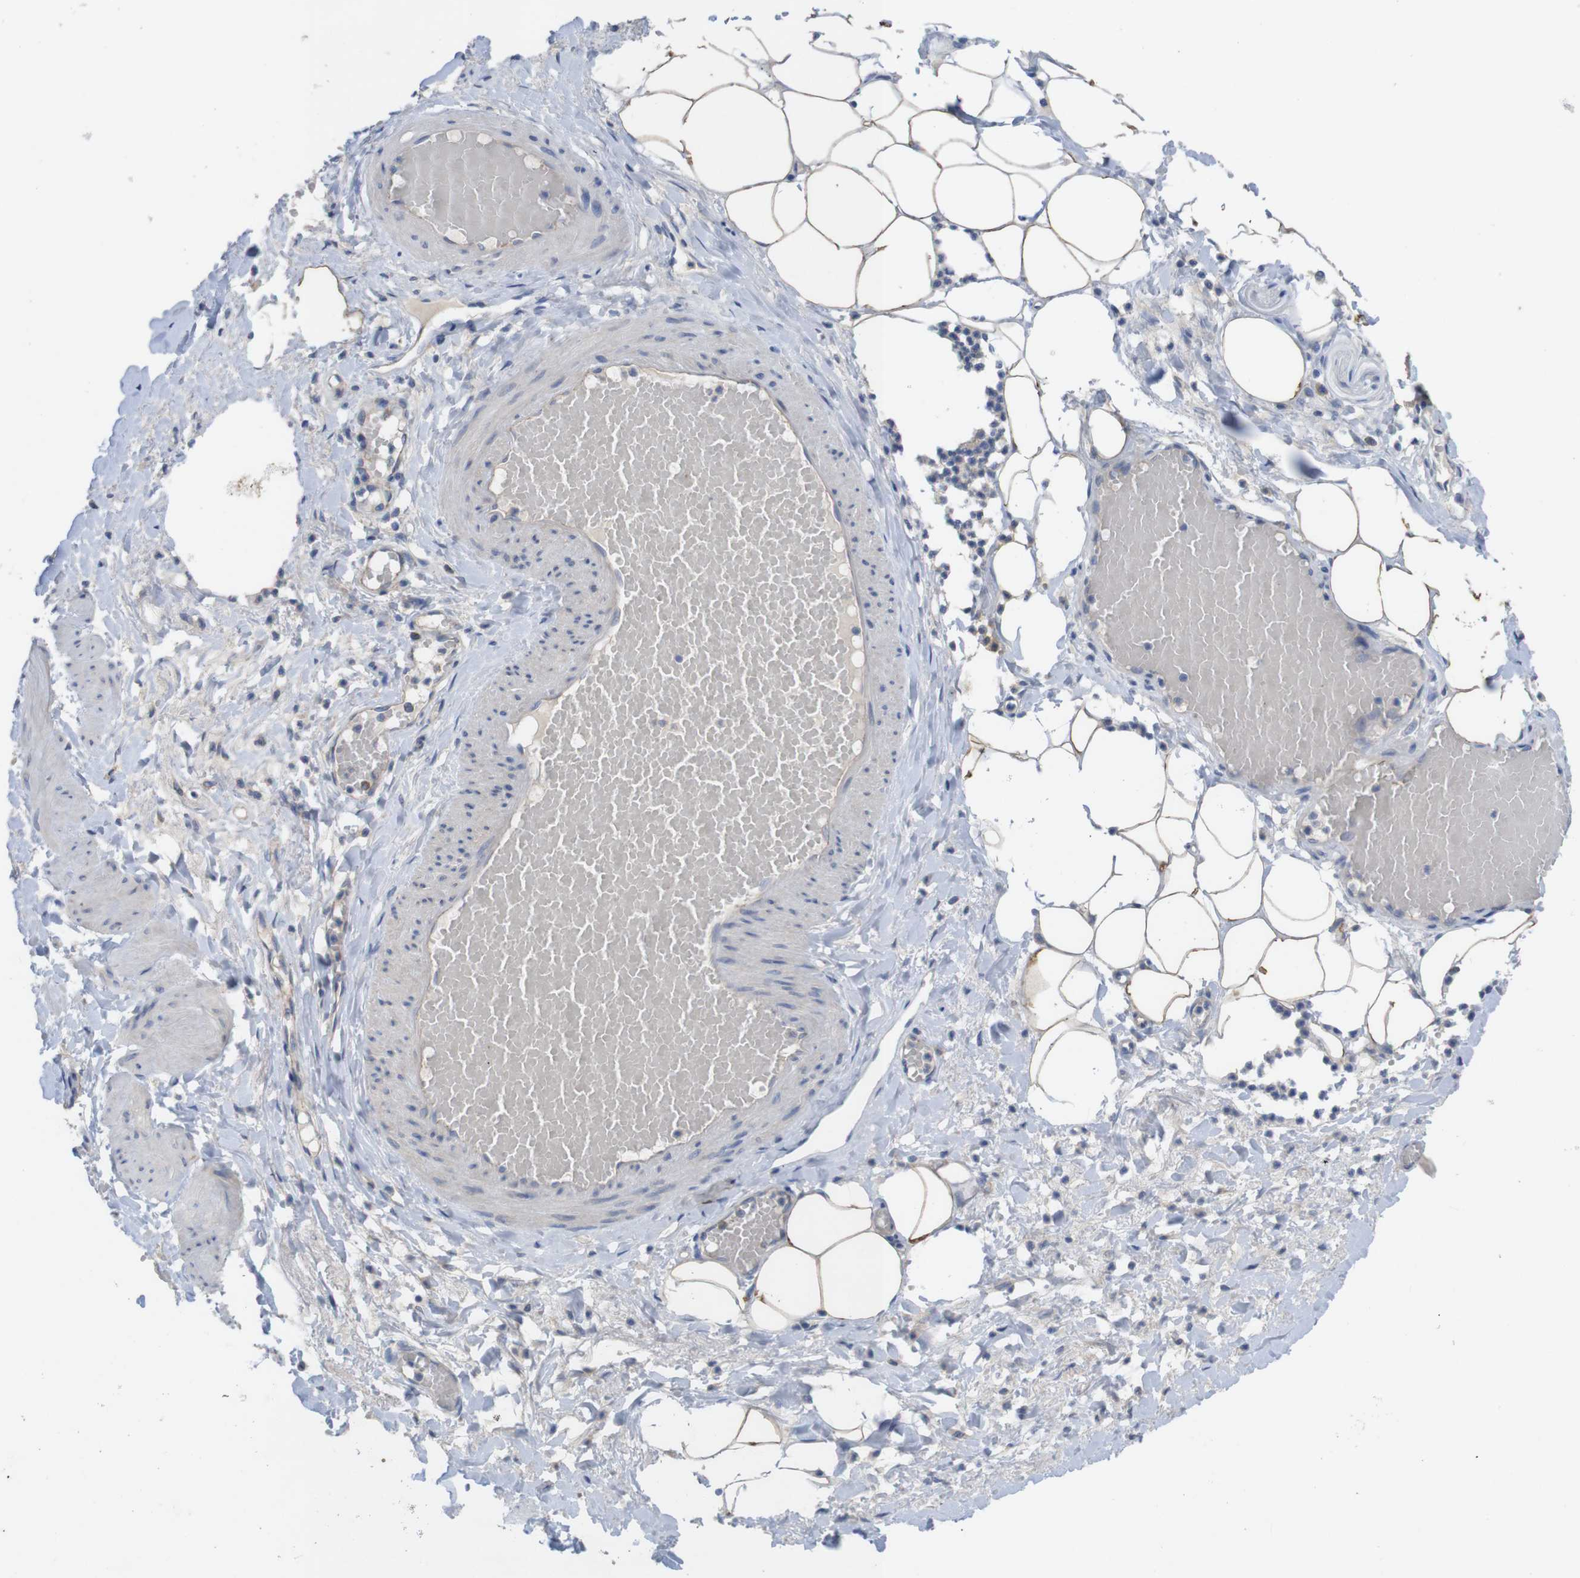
{"staining": {"intensity": "moderate", "quantity": ">75%", "location": "cytoplasmic/membranous"}, "tissue": "adipose tissue", "cell_type": "Adipocytes", "image_type": "normal", "snomed": [{"axis": "morphology", "description": "Normal tissue, NOS"}, {"axis": "topography", "description": "Soft tissue"}, {"axis": "topography", "description": "Vascular tissue"}], "caption": "Adipose tissue stained with immunohistochemistry (IHC) exhibits moderate cytoplasmic/membranous expression in approximately >75% of adipocytes. (DAB = brown stain, brightfield microscopy at high magnification).", "gene": "KIDINS220", "patient": {"sex": "female", "age": 35}}